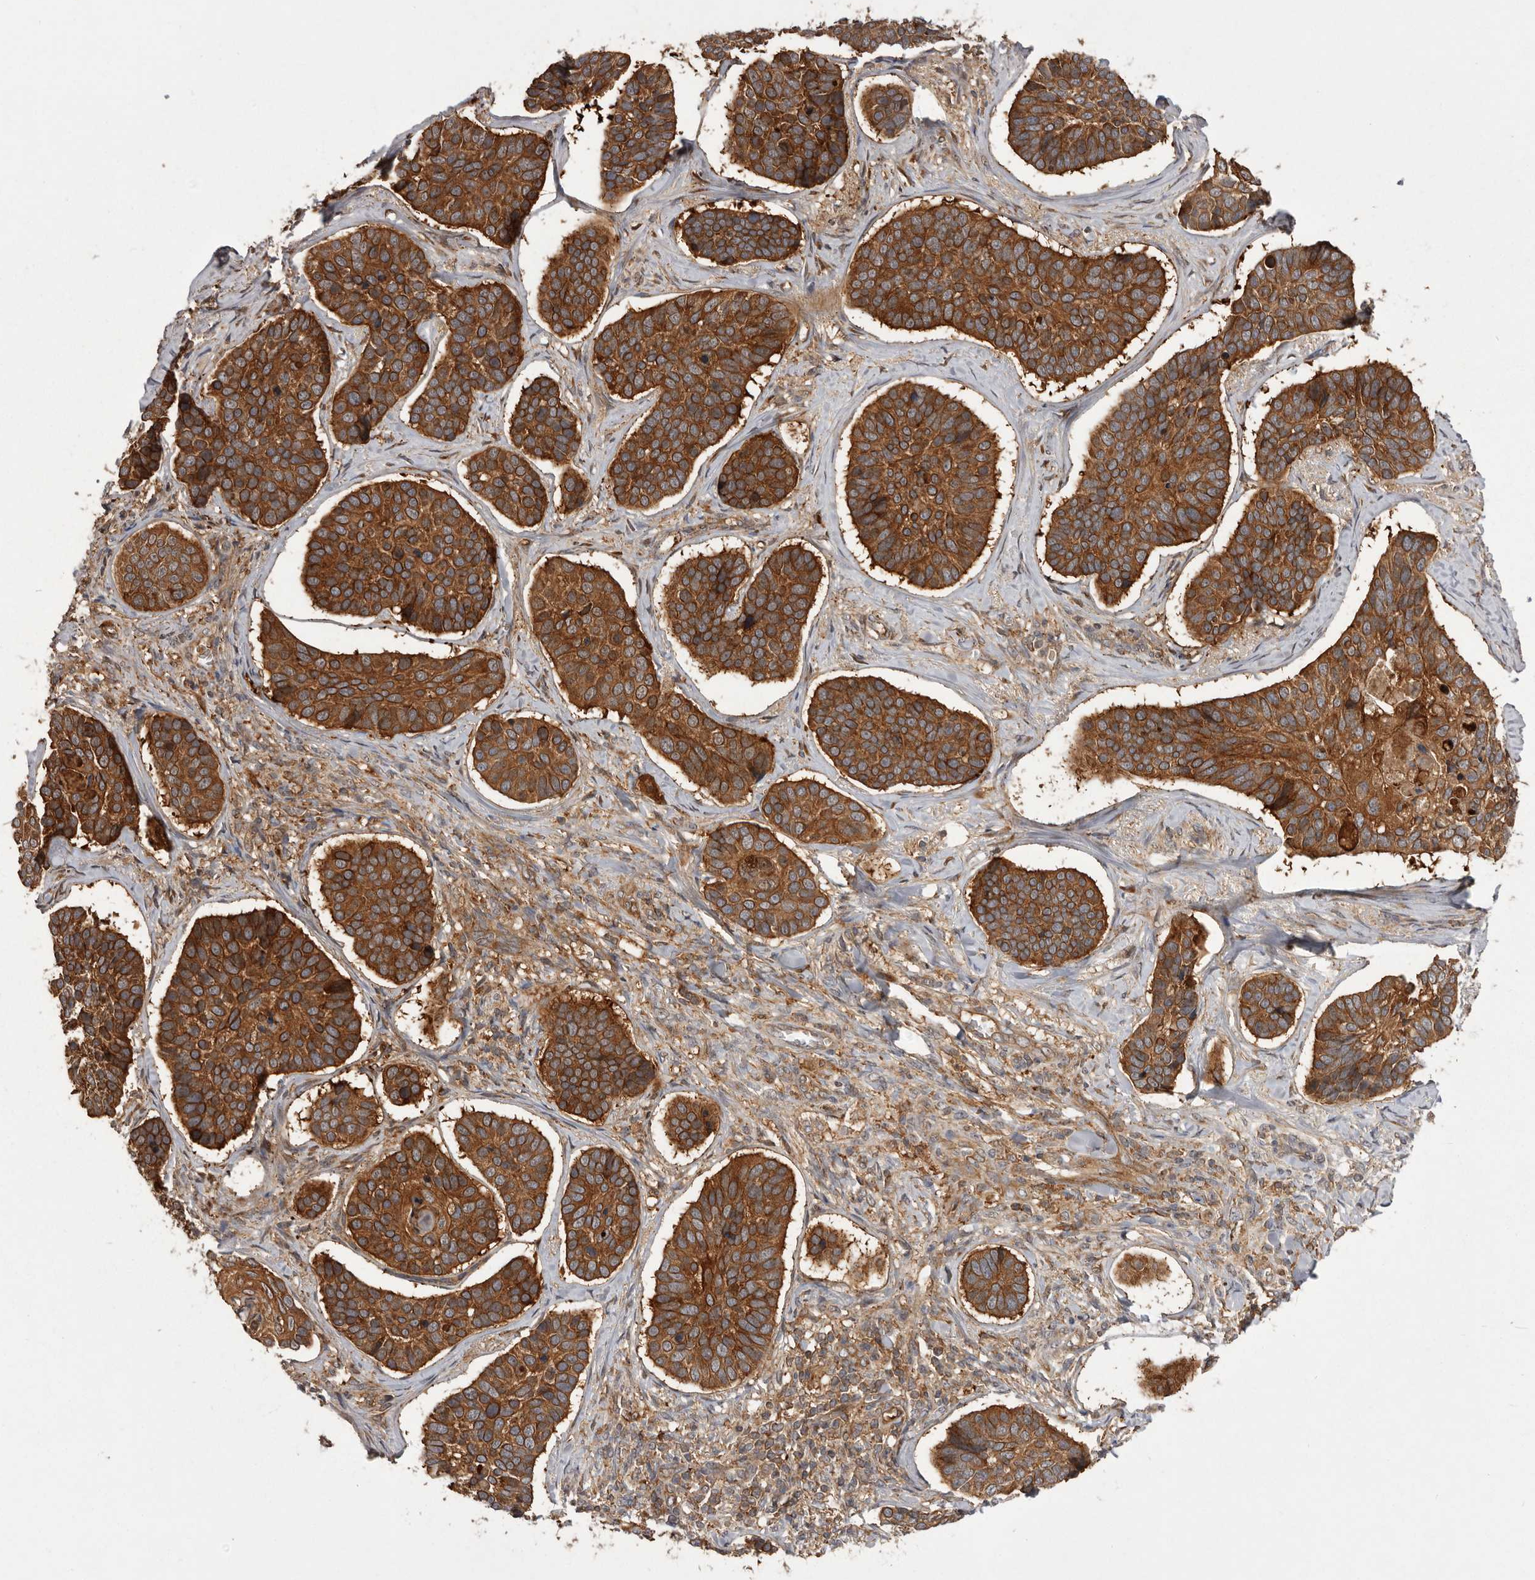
{"staining": {"intensity": "strong", "quantity": ">75%", "location": "cytoplasmic/membranous"}, "tissue": "skin cancer", "cell_type": "Tumor cells", "image_type": "cancer", "snomed": [{"axis": "morphology", "description": "Basal cell carcinoma"}, {"axis": "topography", "description": "Skin"}], "caption": "Immunohistochemistry micrograph of human basal cell carcinoma (skin) stained for a protein (brown), which exhibits high levels of strong cytoplasmic/membranous positivity in approximately >75% of tumor cells.", "gene": "SLC22A3", "patient": {"sex": "male", "age": 62}}